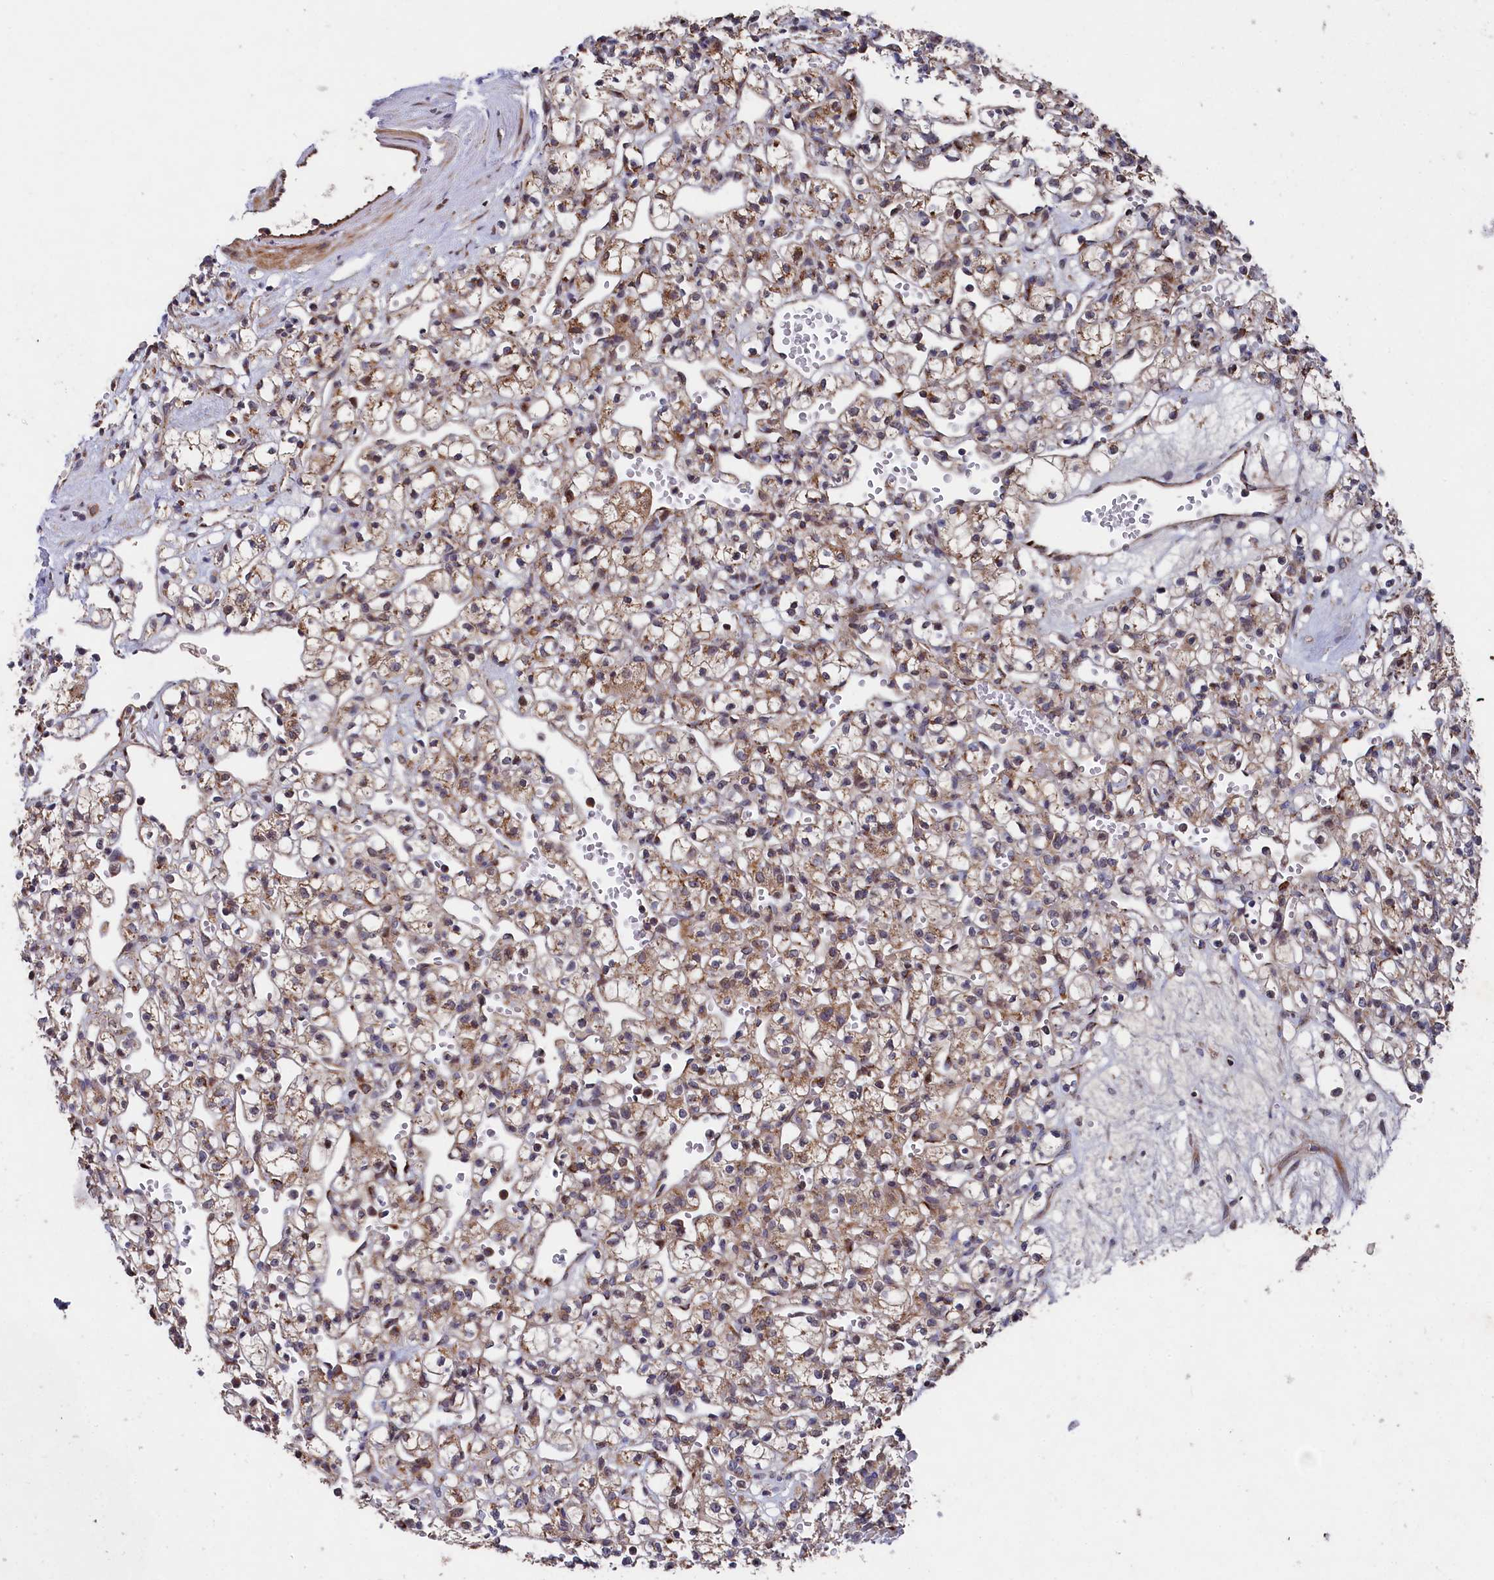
{"staining": {"intensity": "moderate", "quantity": "25%-75%", "location": "cytoplasmic/membranous"}, "tissue": "renal cancer", "cell_type": "Tumor cells", "image_type": "cancer", "snomed": [{"axis": "morphology", "description": "Adenocarcinoma, NOS"}, {"axis": "topography", "description": "Kidney"}], "caption": "Renal adenocarcinoma stained with IHC demonstrates moderate cytoplasmic/membranous expression in about 25%-75% of tumor cells.", "gene": "SUPV3L1", "patient": {"sex": "female", "age": 59}}